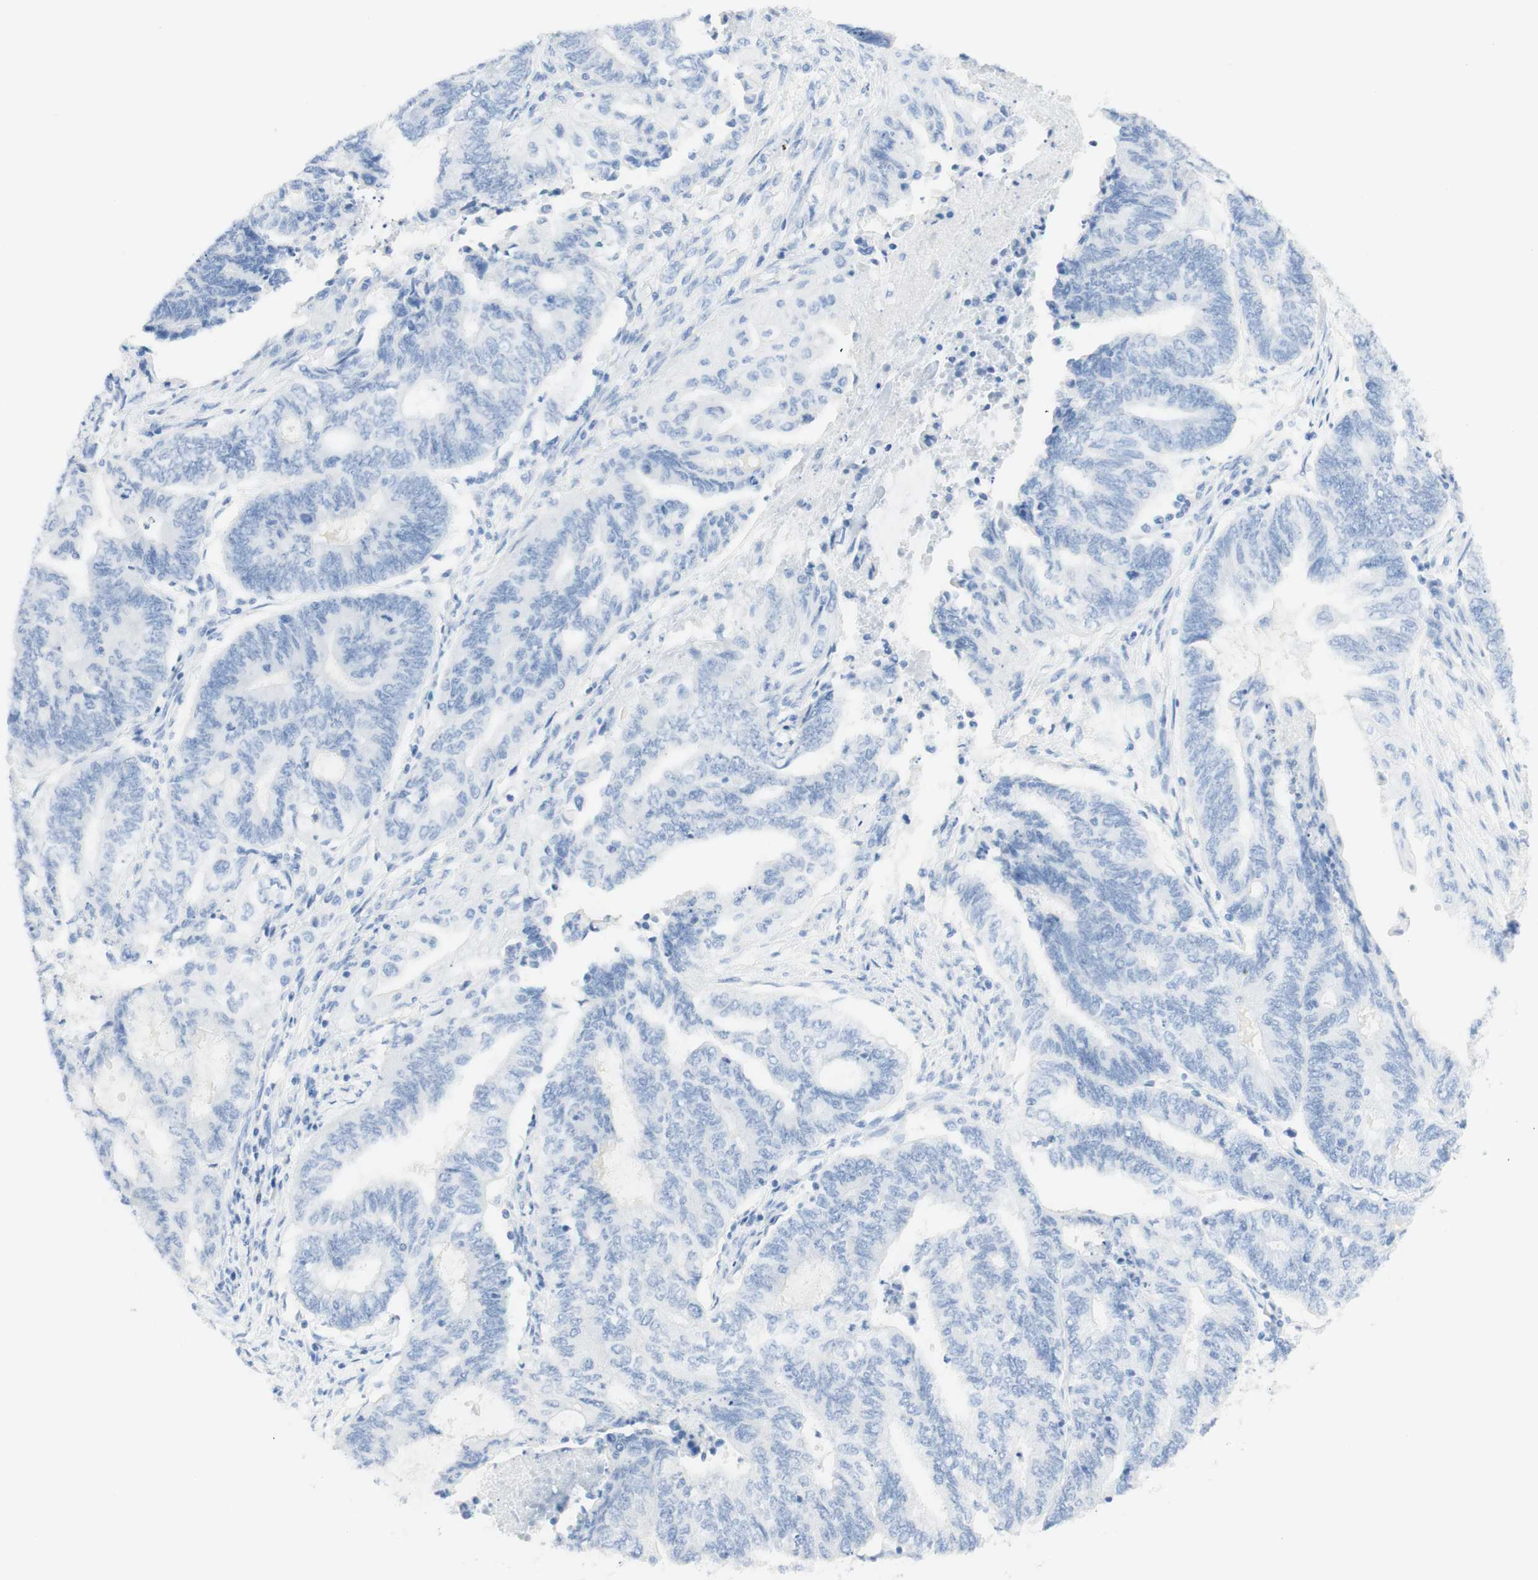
{"staining": {"intensity": "negative", "quantity": "none", "location": "none"}, "tissue": "endometrial cancer", "cell_type": "Tumor cells", "image_type": "cancer", "snomed": [{"axis": "morphology", "description": "Adenocarcinoma, NOS"}, {"axis": "topography", "description": "Uterus"}, {"axis": "topography", "description": "Endometrium"}], "caption": "A high-resolution micrograph shows immunohistochemistry staining of endometrial cancer (adenocarcinoma), which displays no significant positivity in tumor cells.", "gene": "TPO", "patient": {"sex": "female", "age": 70}}